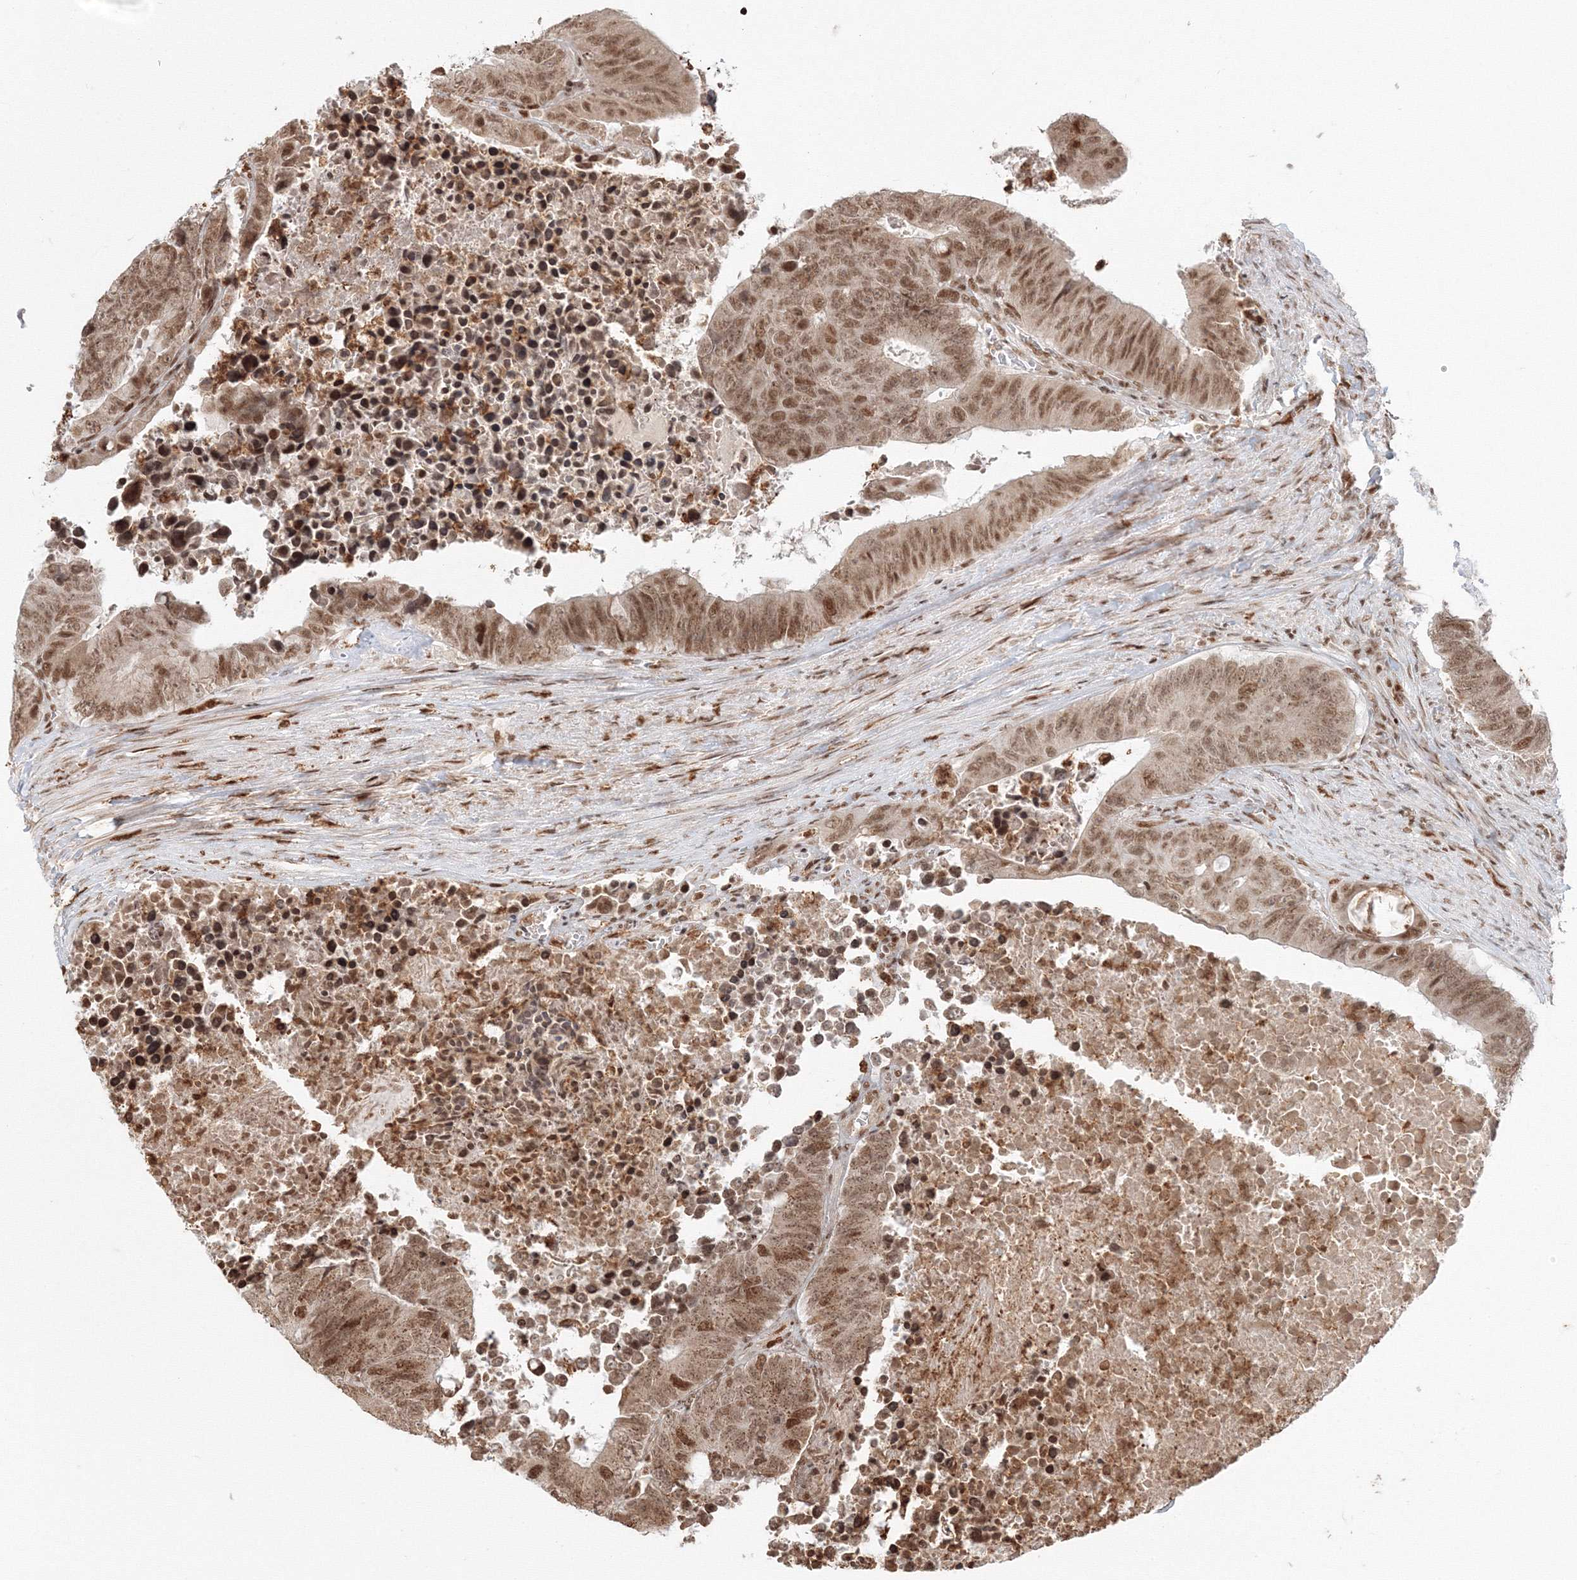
{"staining": {"intensity": "moderate", "quantity": ">75%", "location": "cytoplasmic/membranous,nuclear"}, "tissue": "colorectal cancer", "cell_type": "Tumor cells", "image_type": "cancer", "snomed": [{"axis": "morphology", "description": "Adenocarcinoma, NOS"}, {"axis": "topography", "description": "Colon"}], "caption": "IHC of human colorectal cancer (adenocarcinoma) reveals medium levels of moderate cytoplasmic/membranous and nuclear positivity in approximately >75% of tumor cells.", "gene": "KIF20A", "patient": {"sex": "male", "age": 87}}